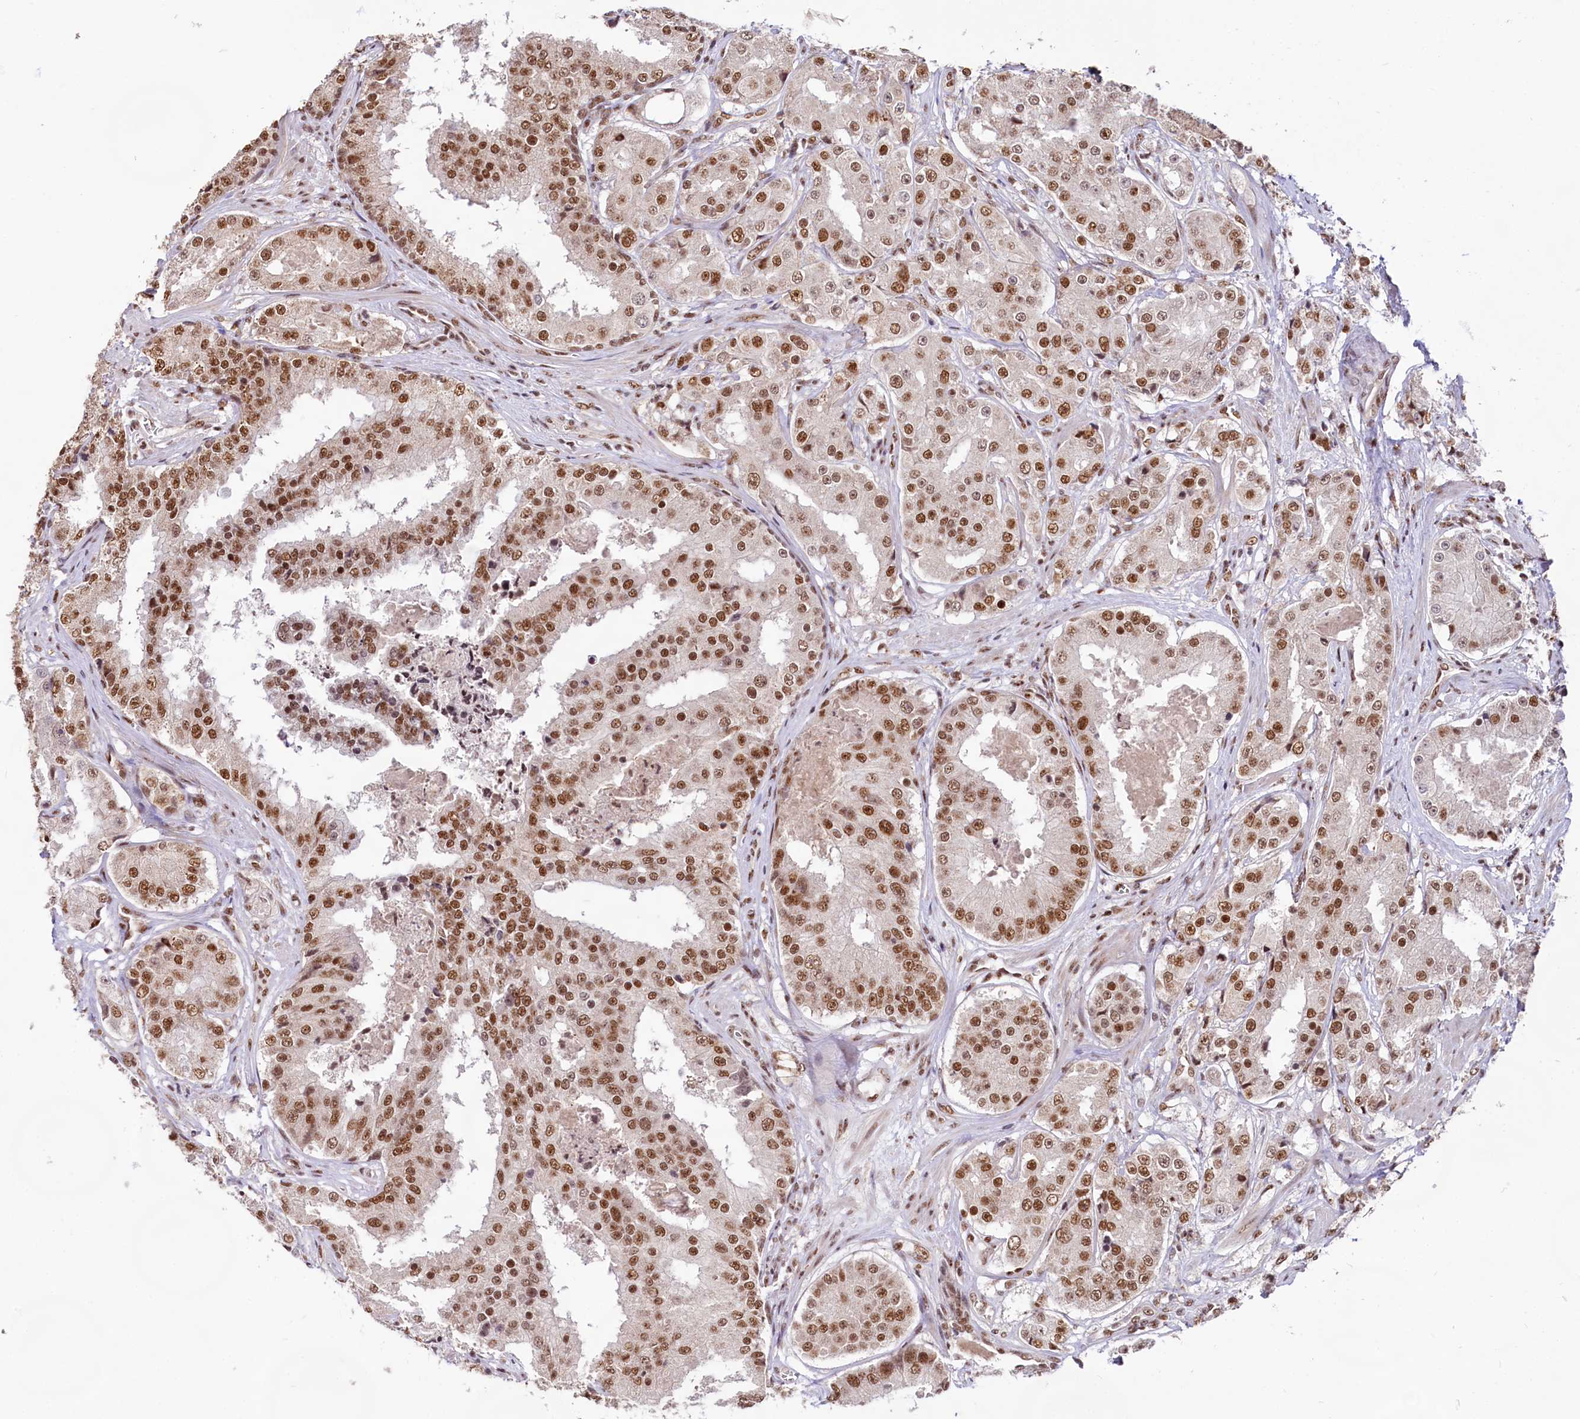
{"staining": {"intensity": "moderate", "quantity": ">75%", "location": "nuclear"}, "tissue": "prostate cancer", "cell_type": "Tumor cells", "image_type": "cancer", "snomed": [{"axis": "morphology", "description": "Adenocarcinoma, High grade"}, {"axis": "topography", "description": "Prostate"}], "caption": "Prostate adenocarcinoma (high-grade) stained with immunohistochemistry reveals moderate nuclear staining in about >75% of tumor cells.", "gene": "HIRA", "patient": {"sex": "male", "age": 73}}